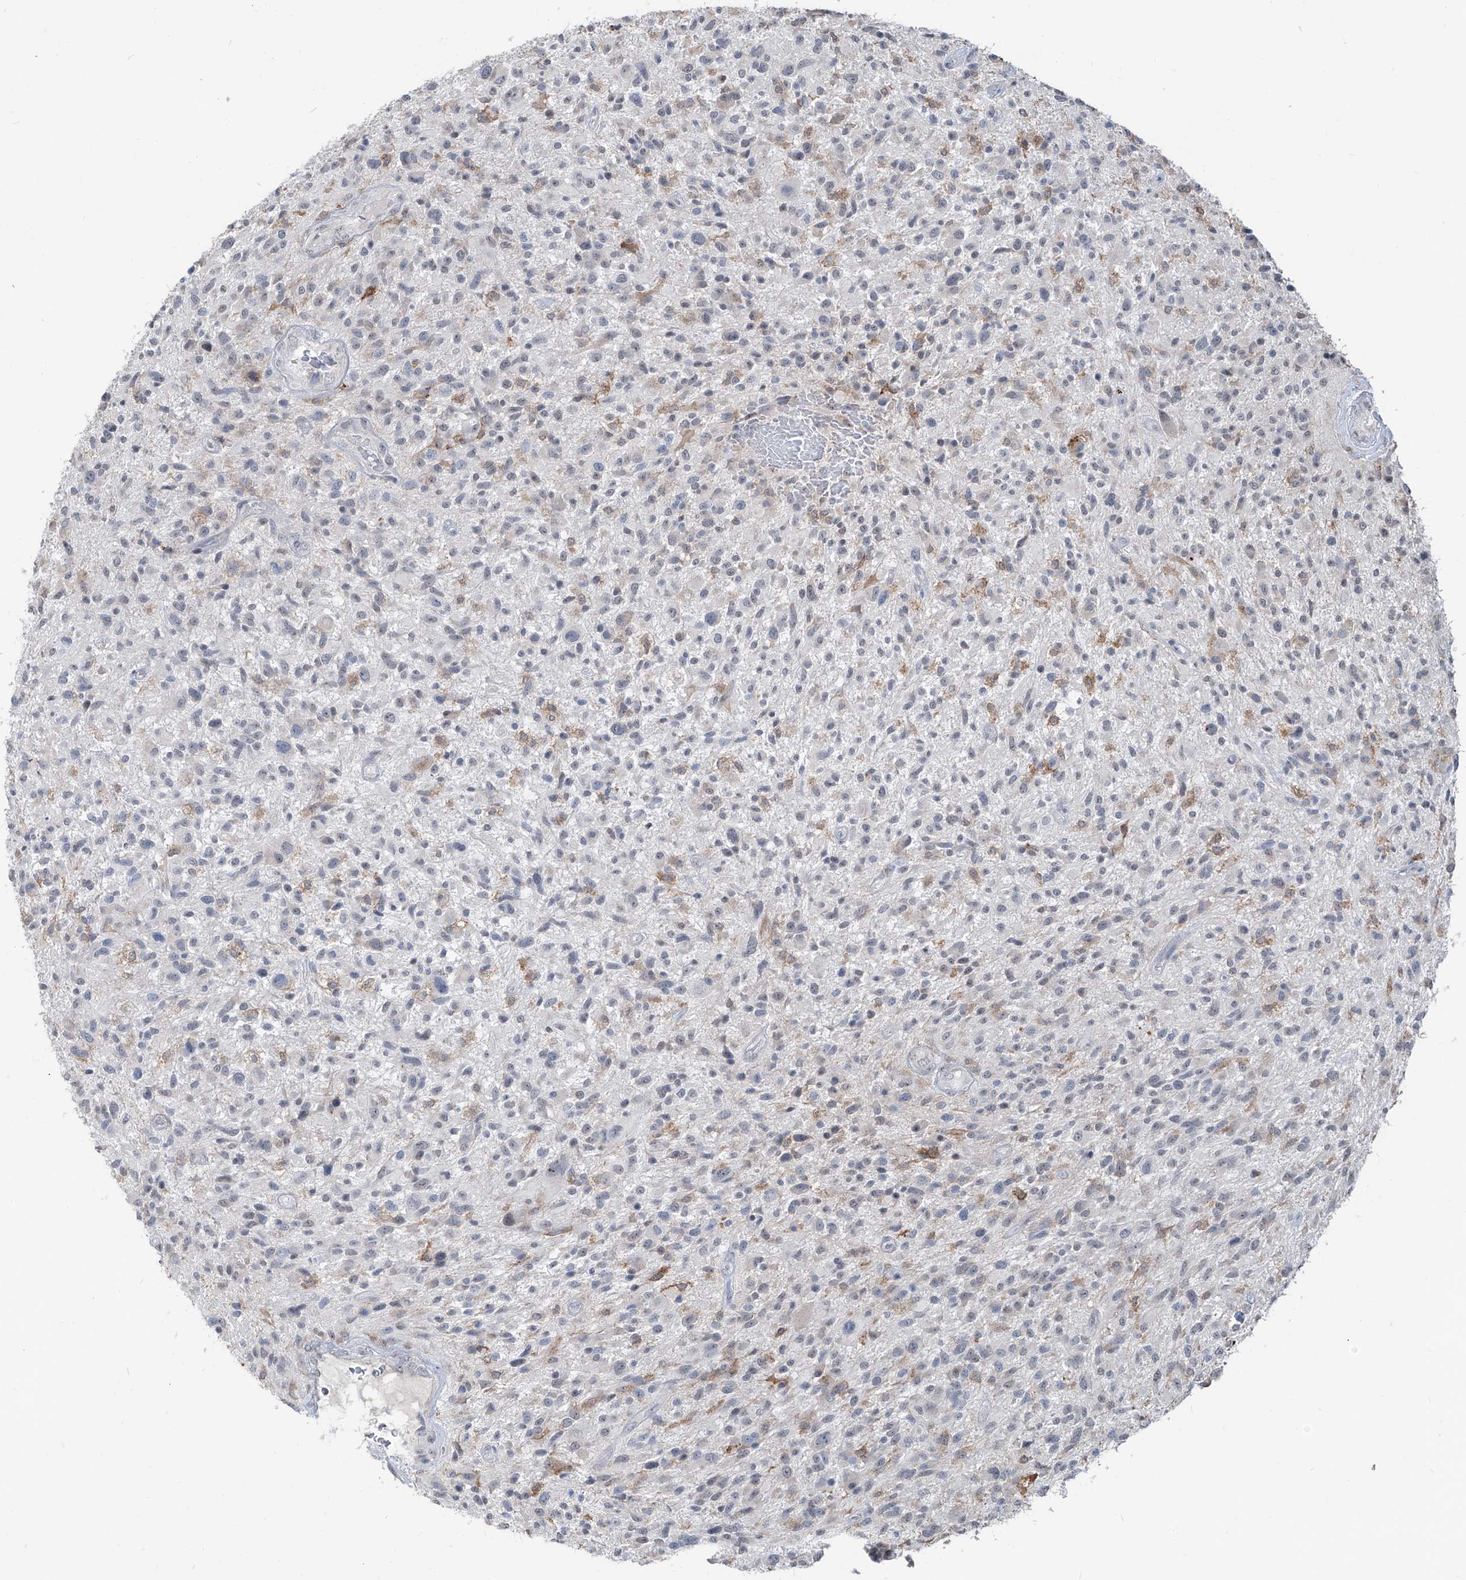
{"staining": {"intensity": "negative", "quantity": "none", "location": "none"}, "tissue": "glioma", "cell_type": "Tumor cells", "image_type": "cancer", "snomed": [{"axis": "morphology", "description": "Glioma, malignant, High grade"}, {"axis": "topography", "description": "Brain"}], "caption": "Micrograph shows no protein positivity in tumor cells of malignant glioma (high-grade) tissue.", "gene": "ZBTB48", "patient": {"sex": "male", "age": 47}}